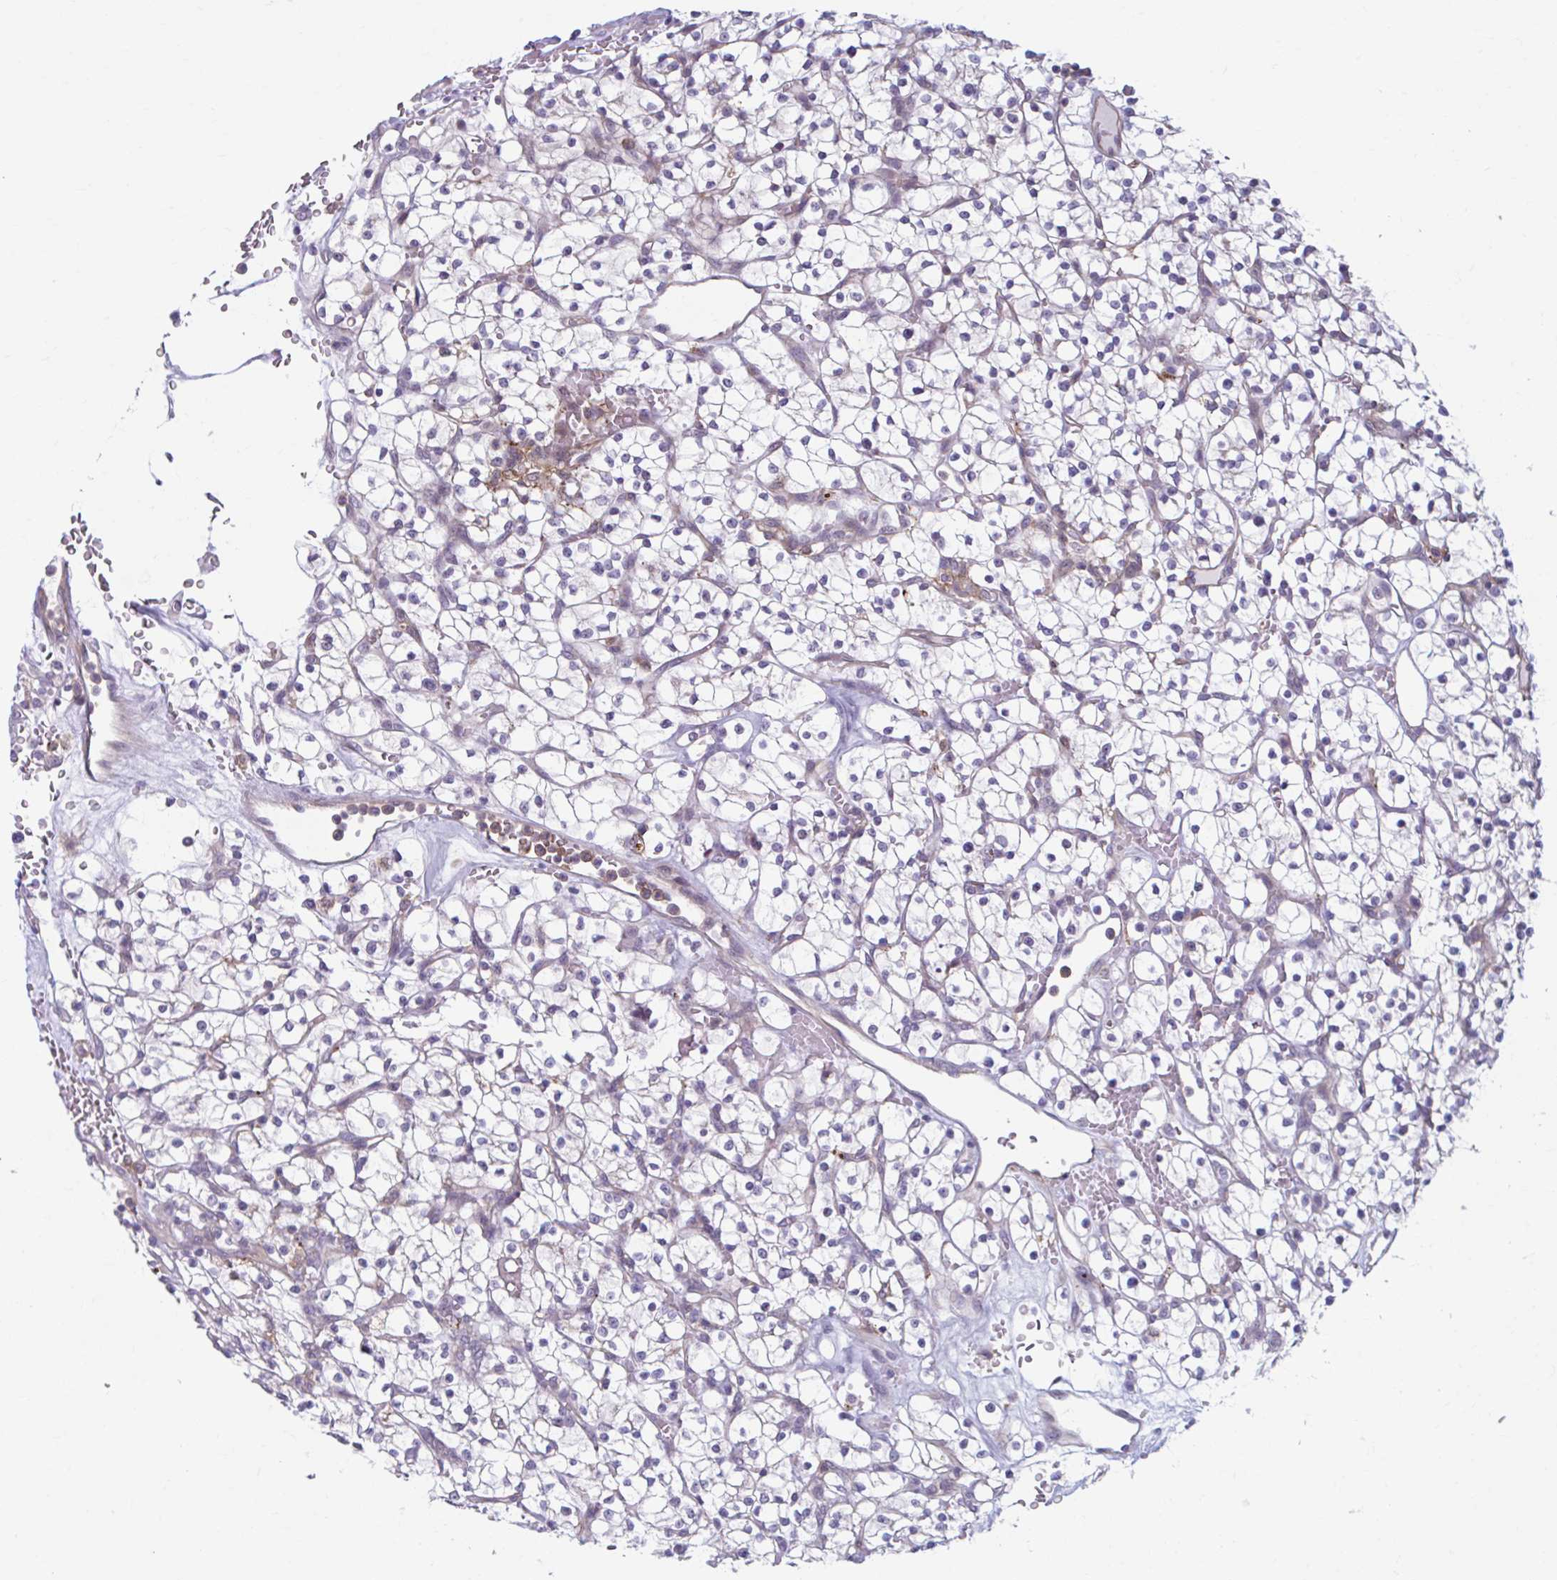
{"staining": {"intensity": "negative", "quantity": "none", "location": "none"}, "tissue": "renal cancer", "cell_type": "Tumor cells", "image_type": "cancer", "snomed": [{"axis": "morphology", "description": "Adenocarcinoma, NOS"}, {"axis": "topography", "description": "Kidney"}], "caption": "Tumor cells show no significant expression in renal cancer (adenocarcinoma).", "gene": "ADAT3", "patient": {"sex": "female", "age": 64}}